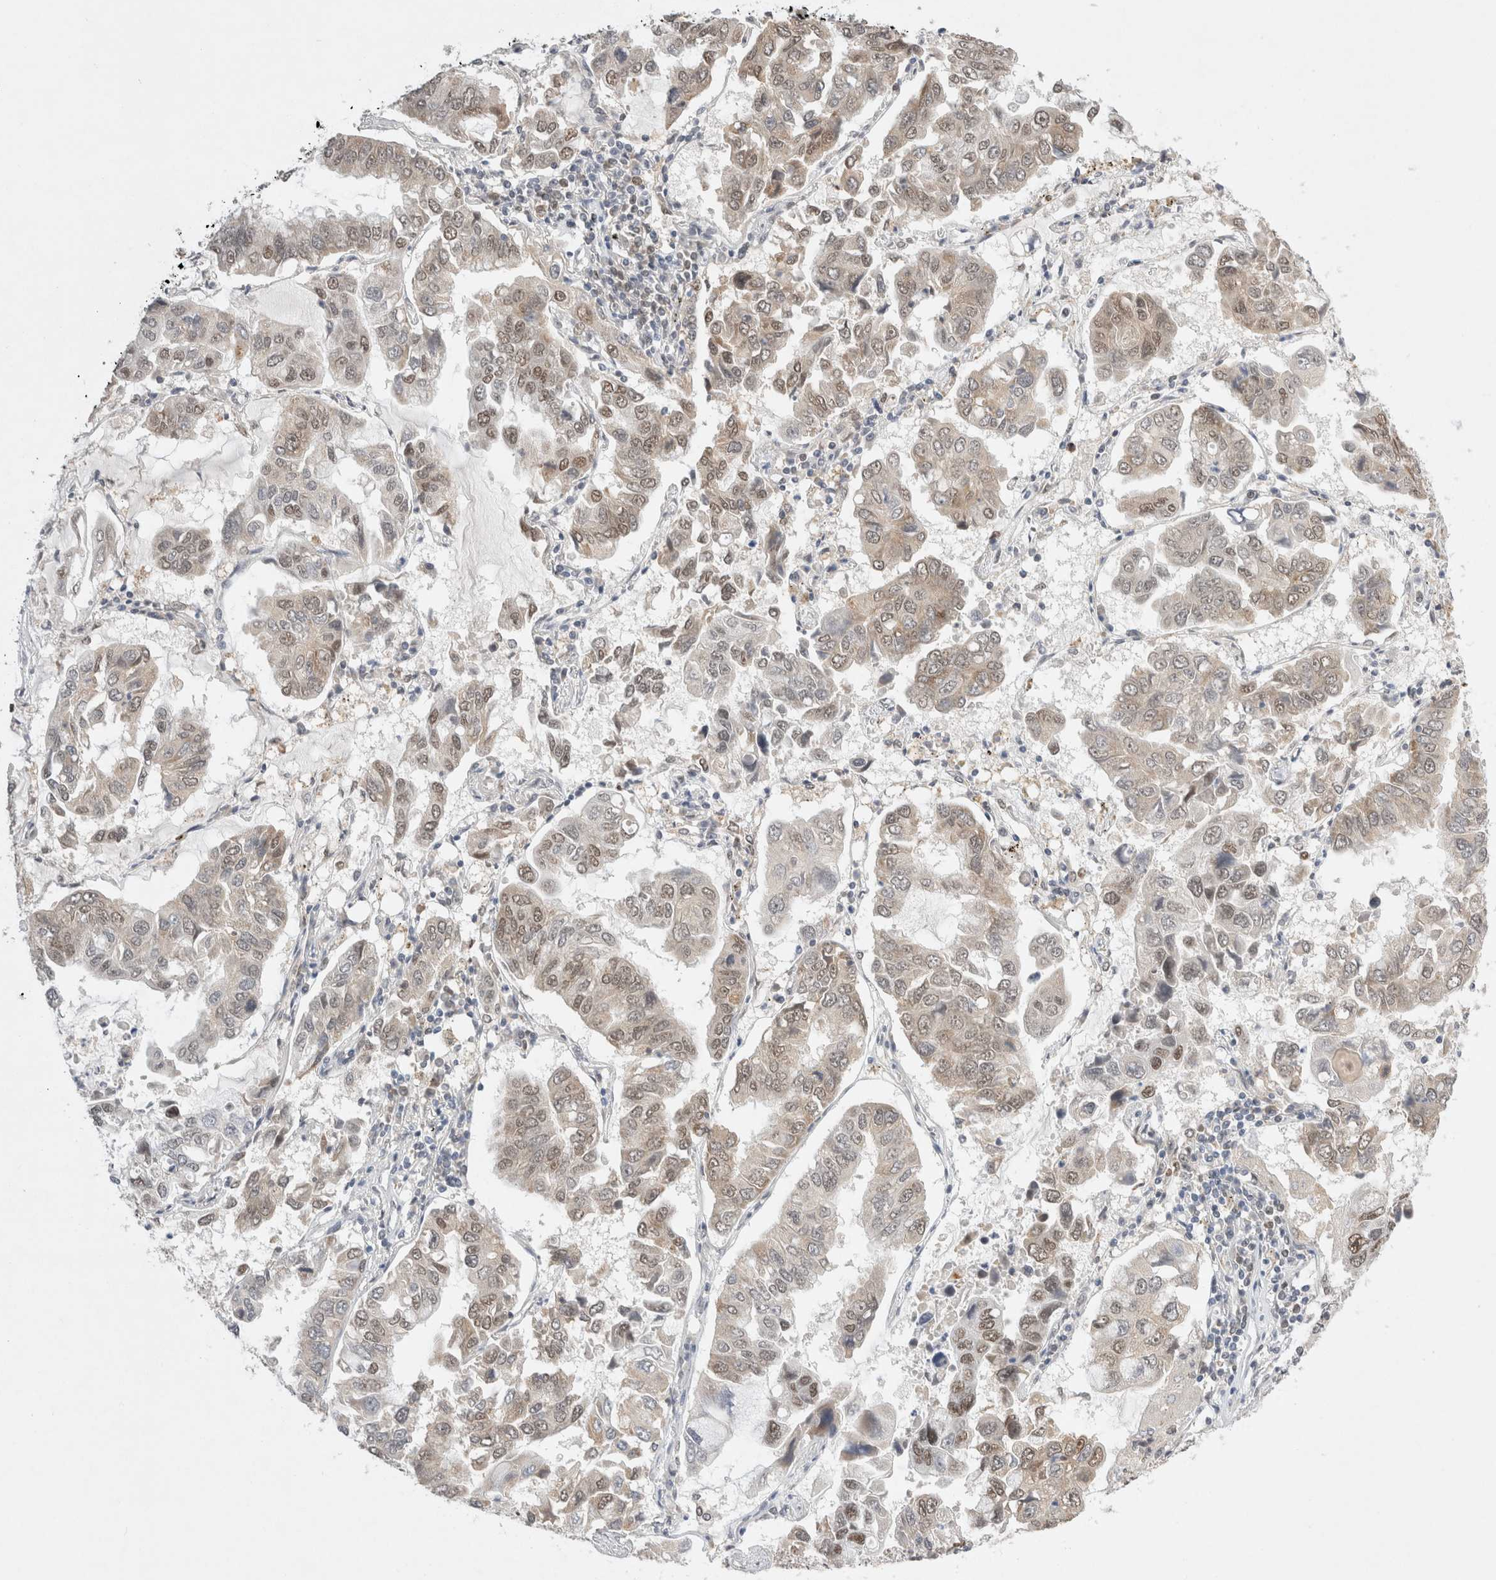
{"staining": {"intensity": "weak", "quantity": ">75%", "location": "cytoplasmic/membranous,nuclear"}, "tissue": "lung cancer", "cell_type": "Tumor cells", "image_type": "cancer", "snomed": [{"axis": "morphology", "description": "Adenocarcinoma, NOS"}, {"axis": "topography", "description": "Lung"}], "caption": "A low amount of weak cytoplasmic/membranous and nuclear positivity is seen in about >75% of tumor cells in adenocarcinoma (lung) tissue.", "gene": "GTF2I", "patient": {"sex": "male", "age": 64}}